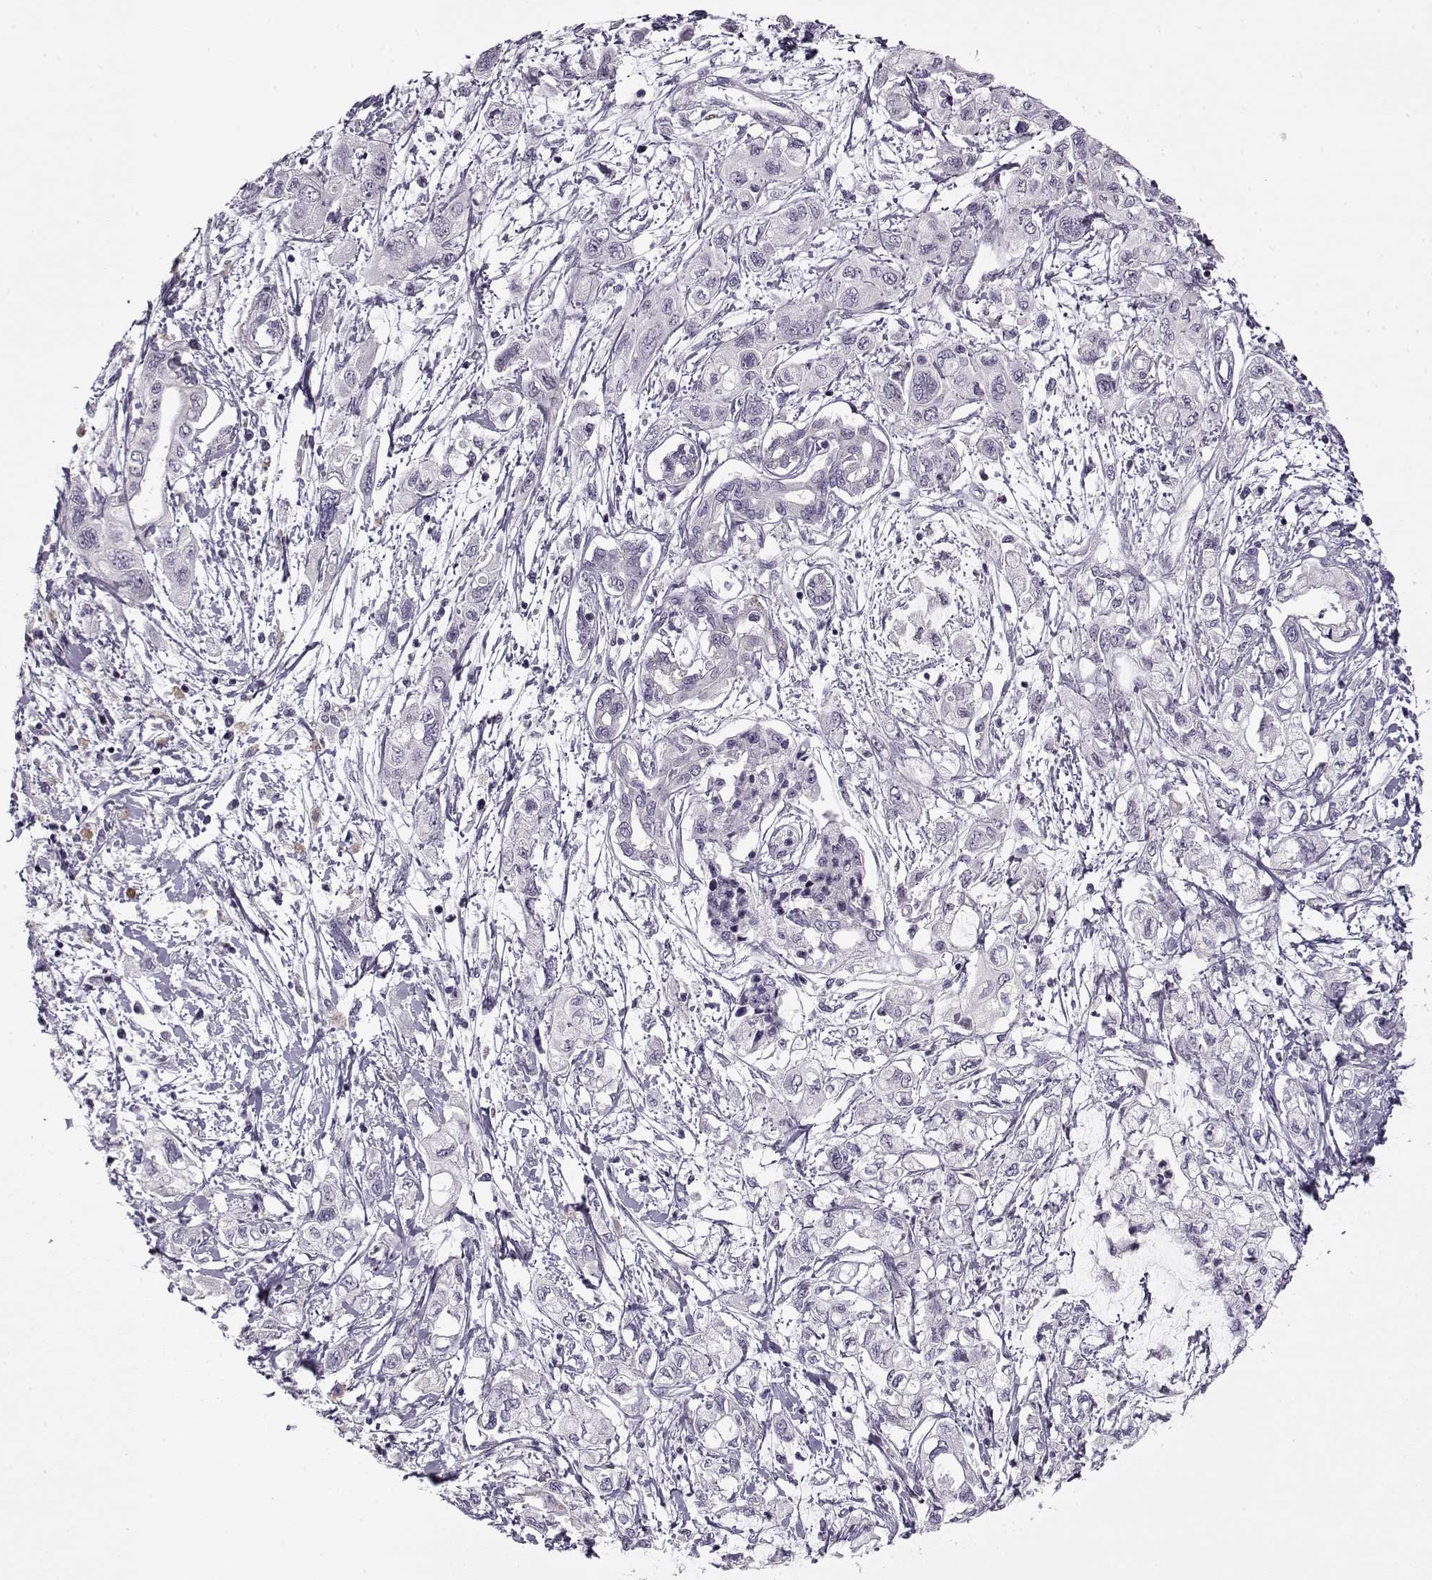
{"staining": {"intensity": "negative", "quantity": "none", "location": "none"}, "tissue": "pancreatic cancer", "cell_type": "Tumor cells", "image_type": "cancer", "snomed": [{"axis": "morphology", "description": "Adenocarcinoma, NOS"}, {"axis": "topography", "description": "Pancreas"}], "caption": "An image of human pancreatic cancer is negative for staining in tumor cells.", "gene": "PNMT", "patient": {"sex": "male", "age": 54}}